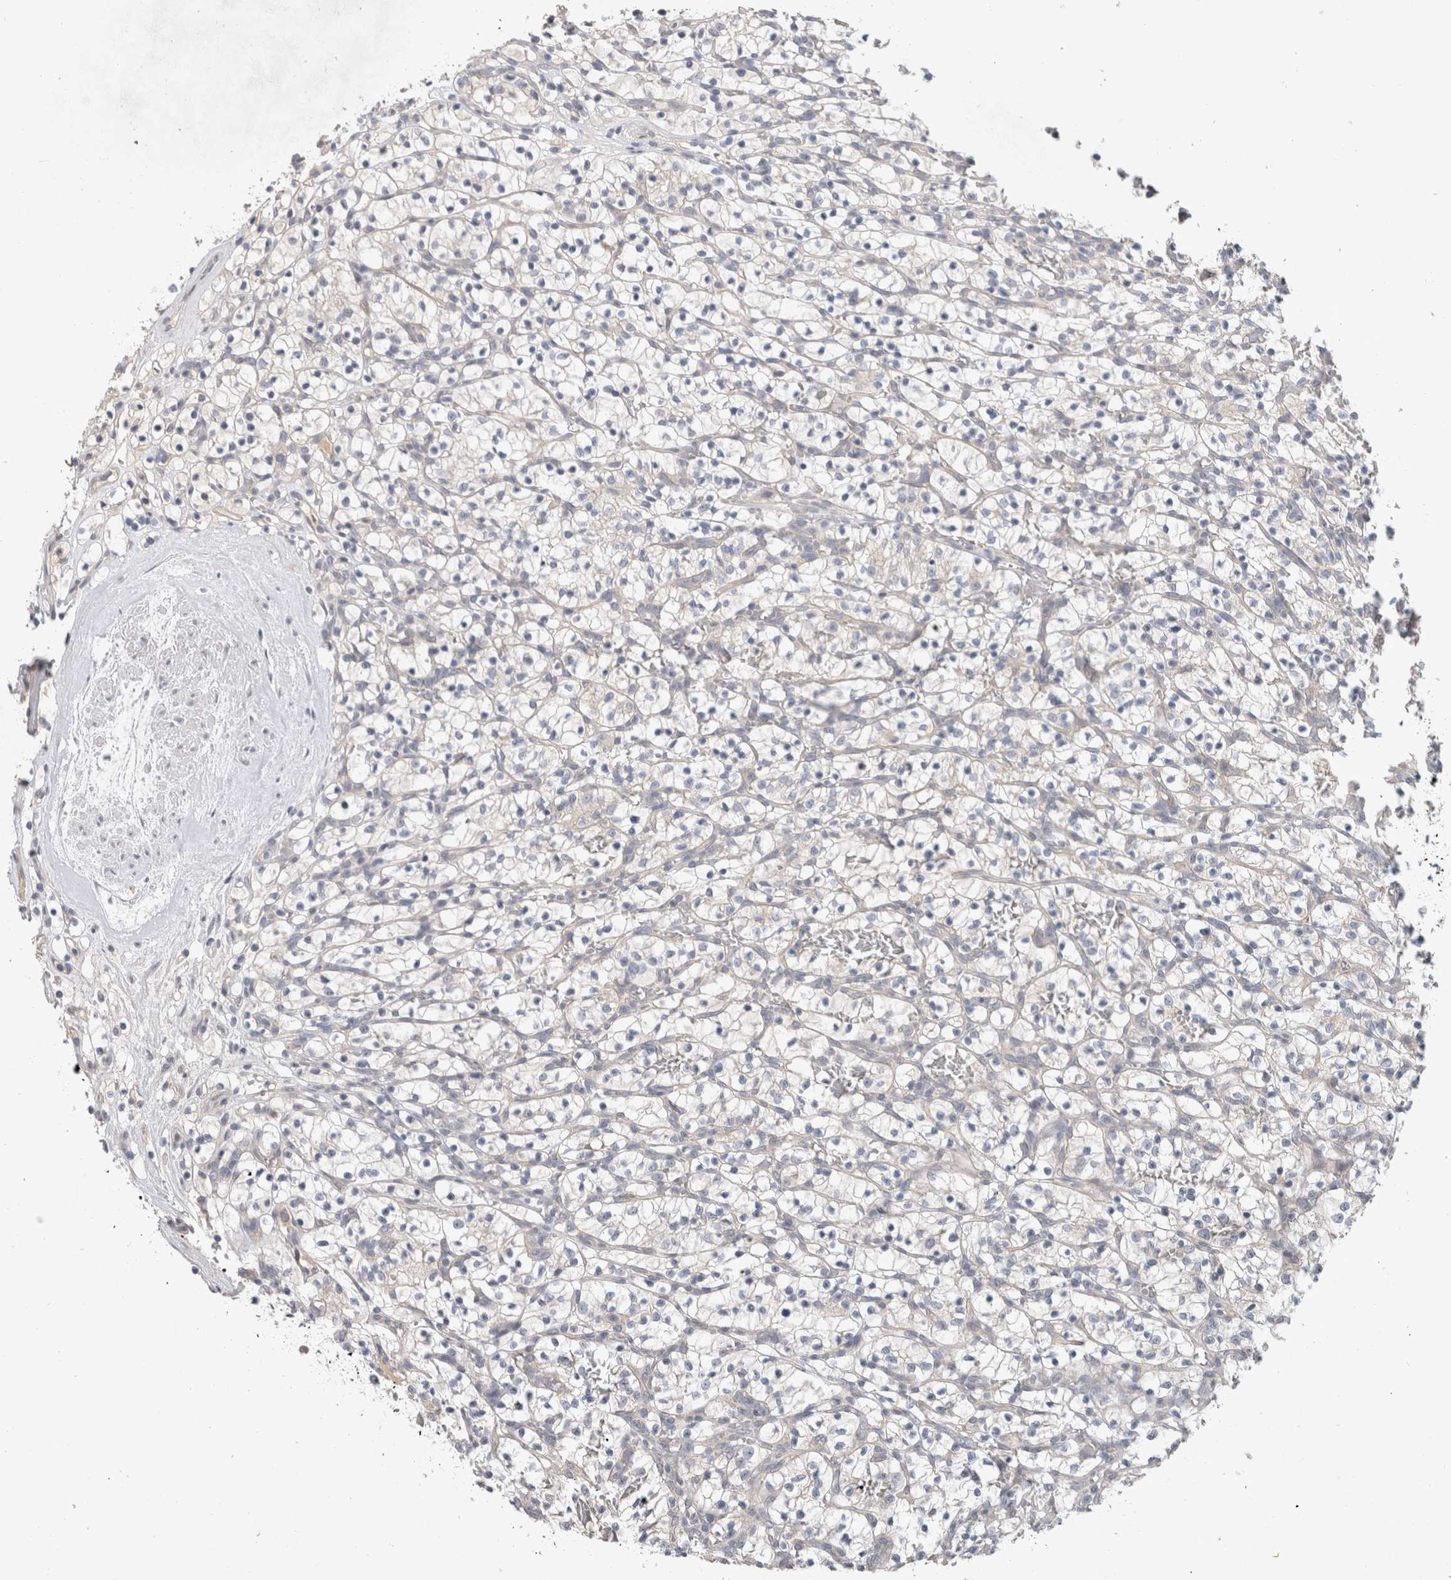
{"staining": {"intensity": "negative", "quantity": "none", "location": "none"}, "tissue": "renal cancer", "cell_type": "Tumor cells", "image_type": "cancer", "snomed": [{"axis": "morphology", "description": "Adenocarcinoma, NOS"}, {"axis": "topography", "description": "Kidney"}], "caption": "Immunohistochemistry (IHC) image of adenocarcinoma (renal) stained for a protein (brown), which displays no staining in tumor cells.", "gene": "CERS3", "patient": {"sex": "female", "age": 57}}